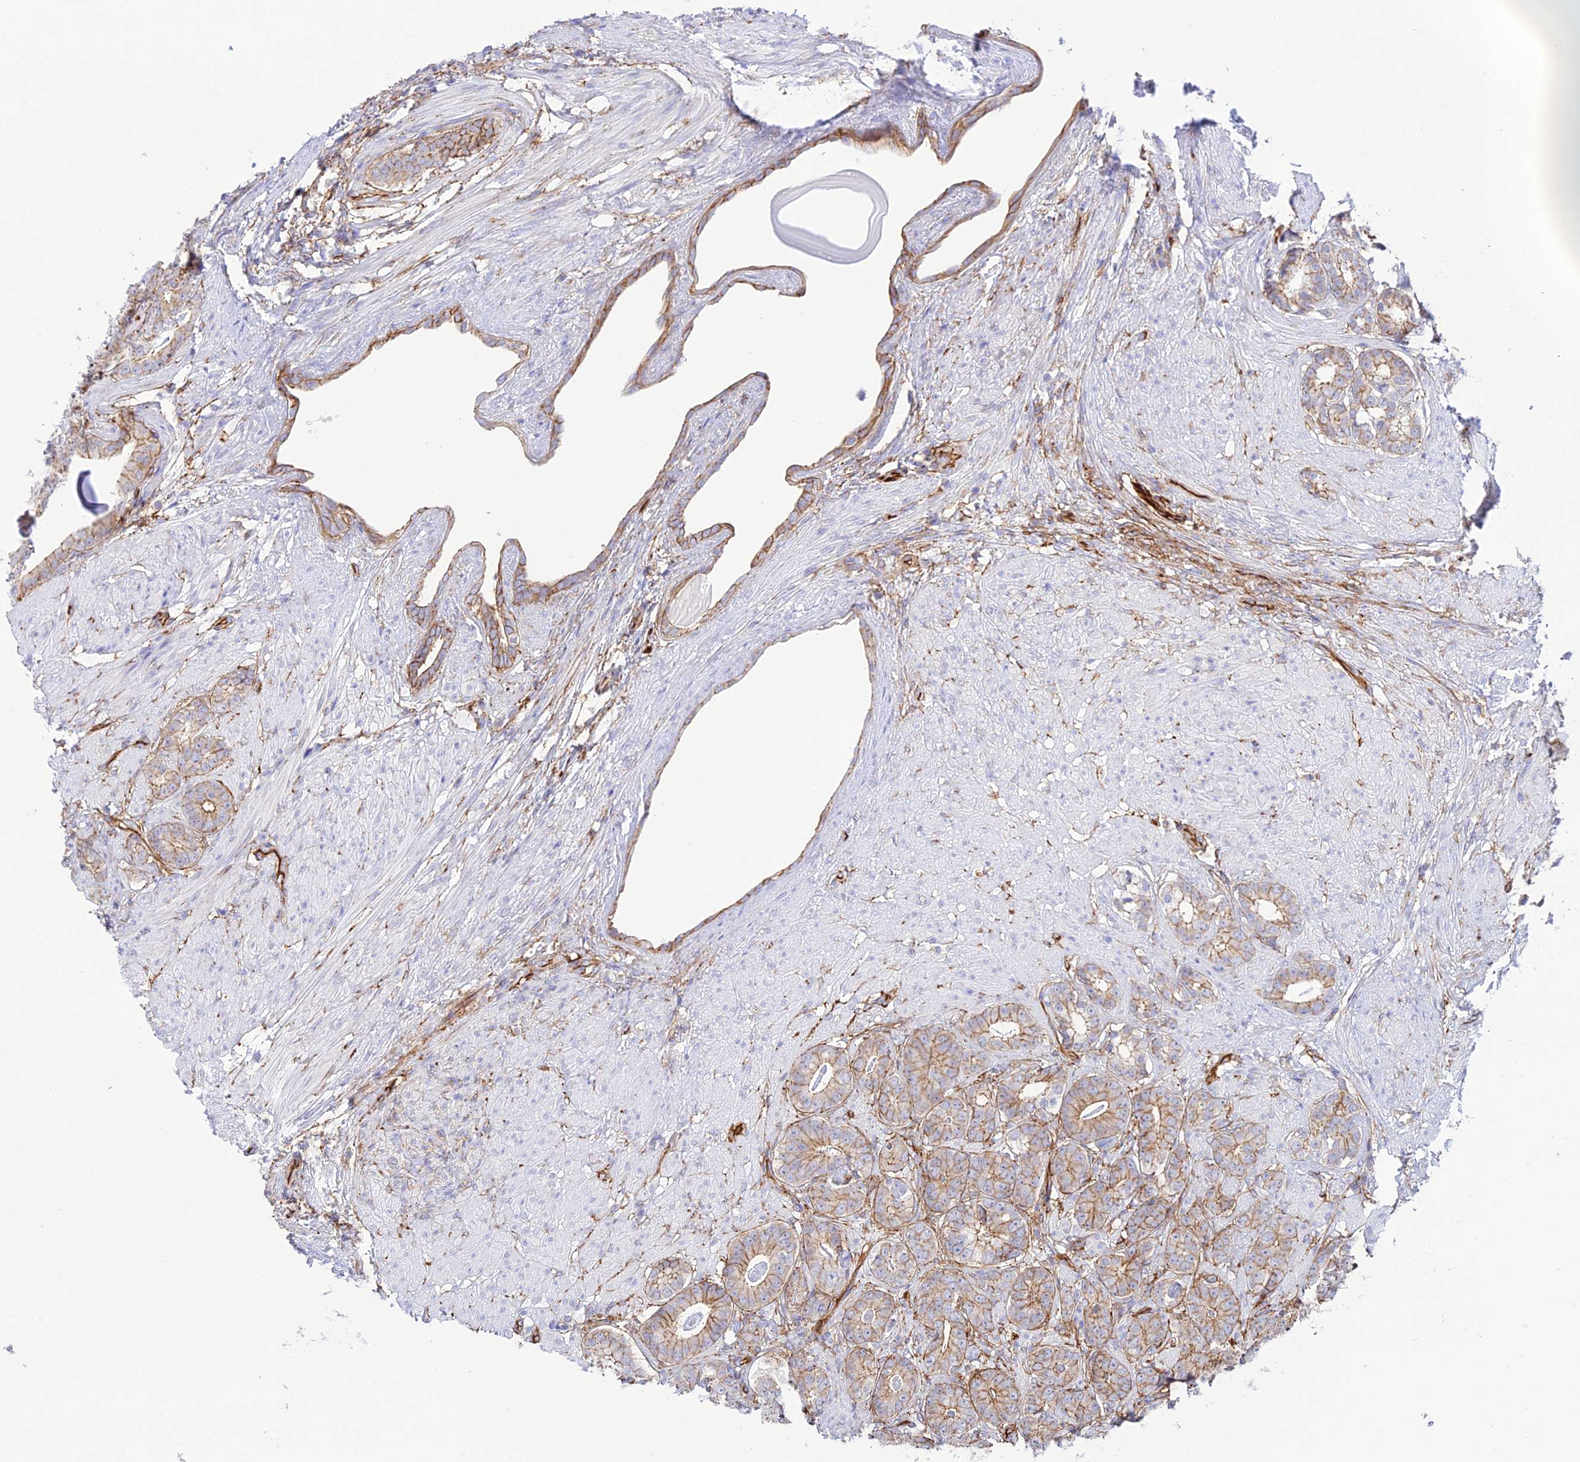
{"staining": {"intensity": "moderate", "quantity": "25%-75%", "location": "cytoplasmic/membranous"}, "tissue": "prostate cancer", "cell_type": "Tumor cells", "image_type": "cancer", "snomed": [{"axis": "morphology", "description": "Adenocarcinoma, Low grade"}, {"axis": "topography", "description": "Prostate"}], "caption": "Tumor cells reveal medium levels of moderate cytoplasmic/membranous expression in approximately 25%-75% of cells in prostate cancer (low-grade adenocarcinoma).", "gene": "YPEL5", "patient": {"sex": "male", "age": 71}}